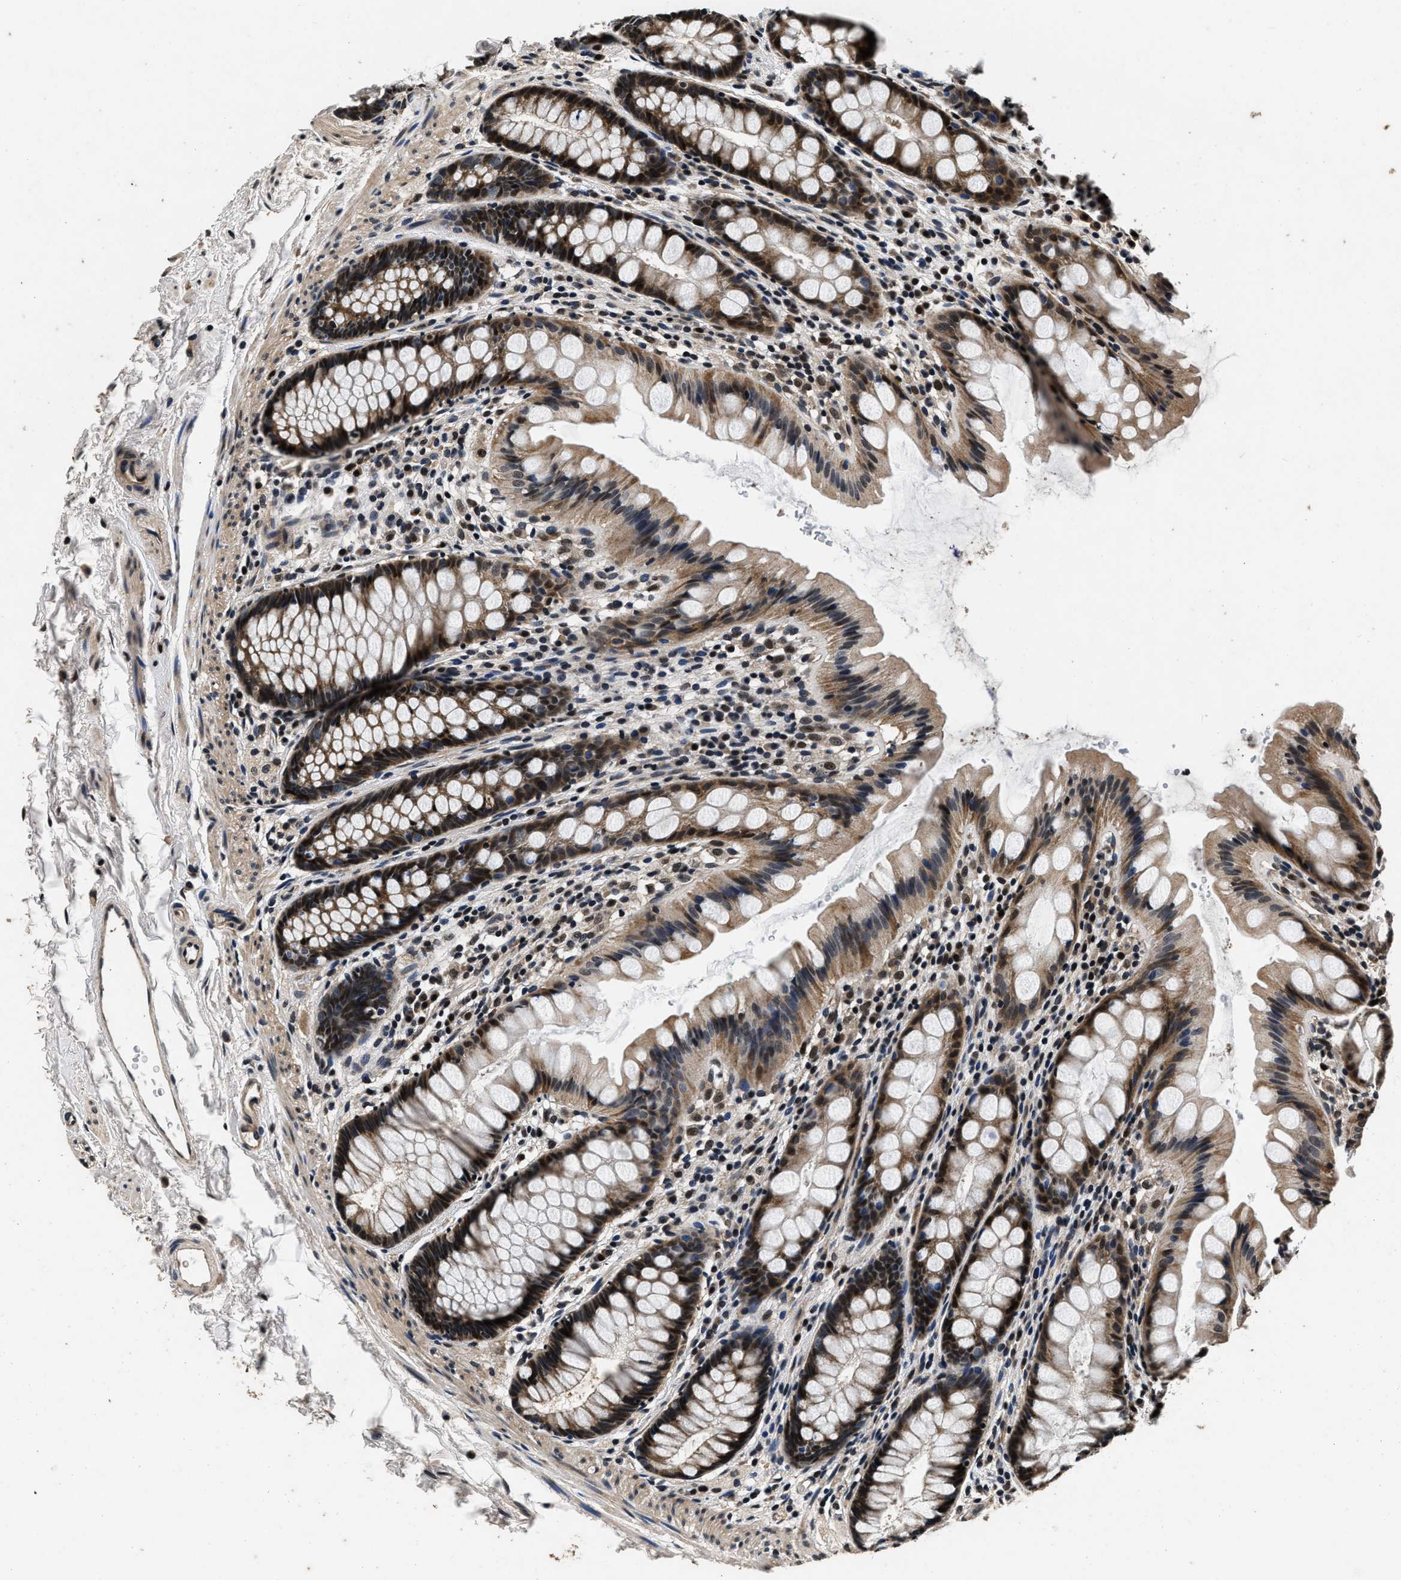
{"staining": {"intensity": "strong", "quantity": ">75%", "location": "cytoplasmic/membranous,nuclear"}, "tissue": "rectum", "cell_type": "Glandular cells", "image_type": "normal", "snomed": [{"axis": "morphology", "description": "Normal tissue, NOS"}, {"axis": "topography", "description": "Rectum"}], "caption": "Immunohistochemistry (IHC) of unremarkable human rectum reveals high levels of strong cytoplasmic/membranous,nuclear staining in approximately >75% of glandular cells.", "gene": "CSTF1", "patient": {"sex": "female", "age": 65}}